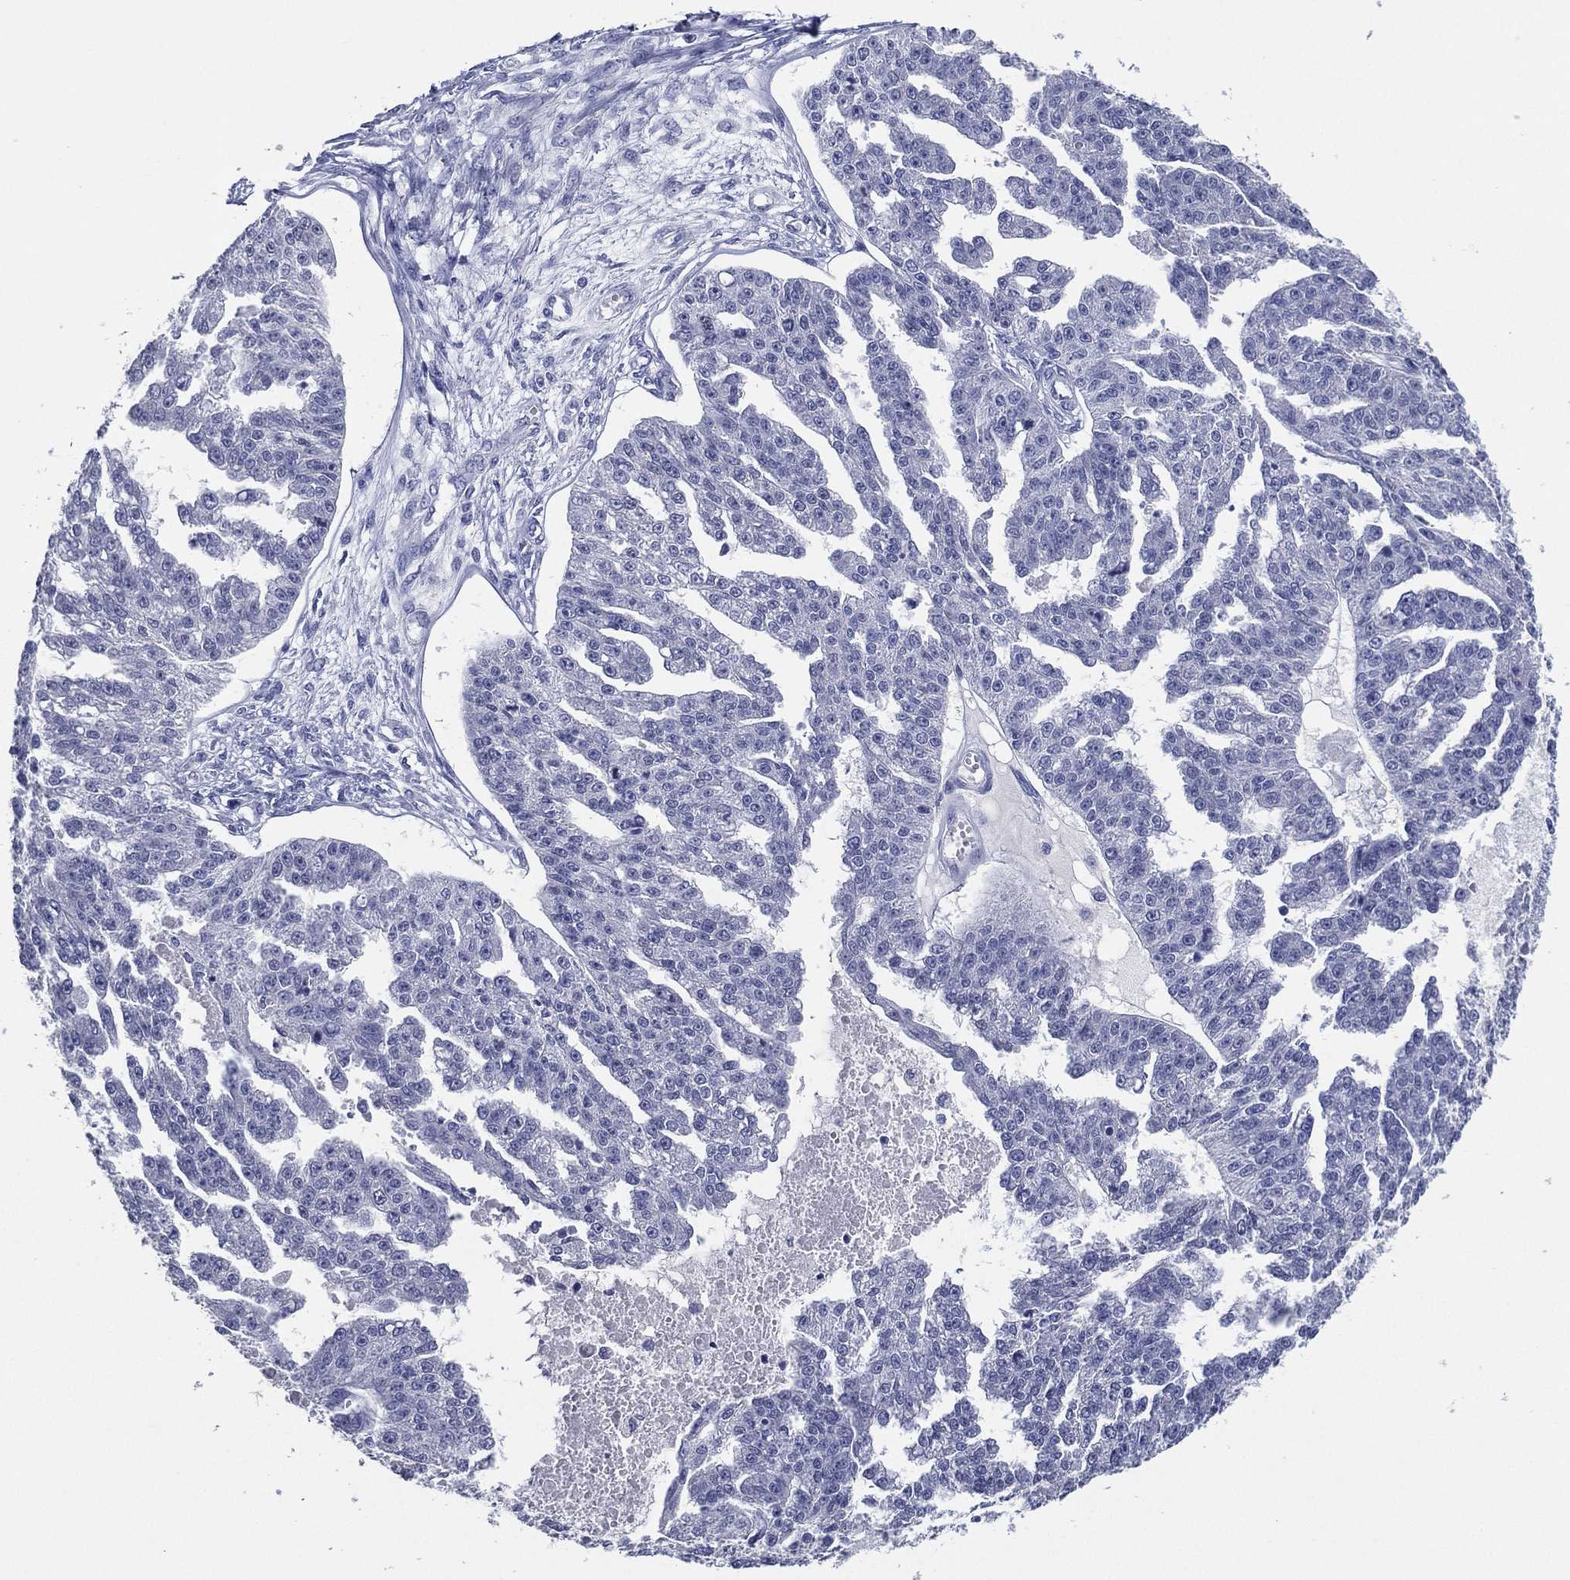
{"staining": {"intensity": "negative", "quantity": "none", "location": "none"}, "tissue": "ovarian cancer", "cell_type": "Tumor cells", "image_type": "cancer", "snomed": [{"axis": "morphology", "description": "Cystadenocarcinoma, serous, NOS"}, {"axis": "topography", "description": "Ovary"}], "caption": "Immunohistochemical staining of ovarian cancer (serous cystadenocarcinoma) exhibits no significant staining in tumor cells.", "gene": "TFAP2A", "patient": {"sex": "female", "age": 58}}